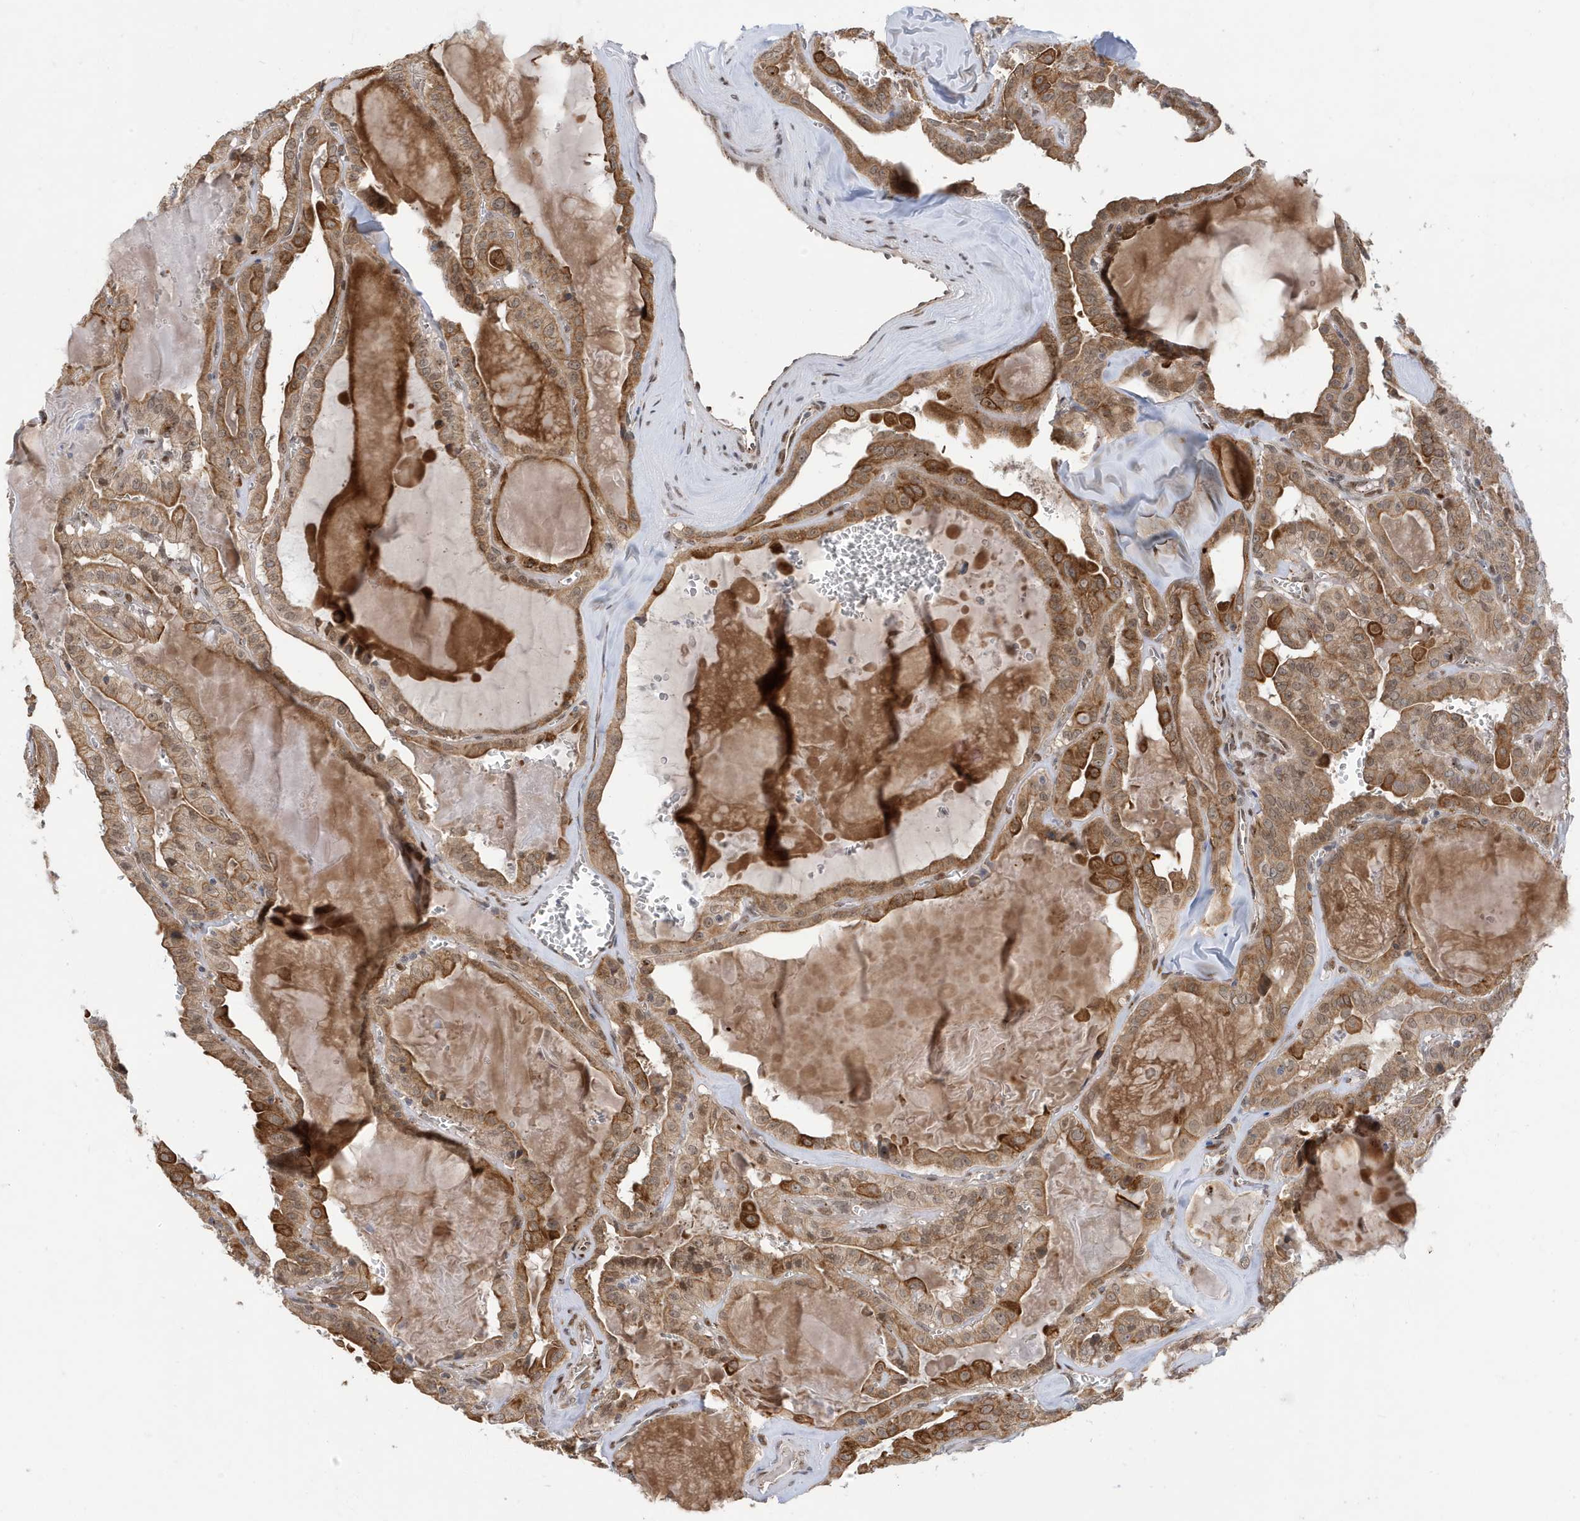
{"staining": {"intensity": "moderate", "quantity": ">75%", "location": "cytoplasmic/membranous,nuclear"}, "tissue": "thyroid cancer", "cell_type": "Tumor cells", "image_type": "cancer", "snomed": [{"axis": "morphology", "description": "Papillary adenocarcinoma, NOS"}, {"axis": "topography", "description": "Thyroid gland"}], "caption": "Immunohistochemistry image of human papillary adenocarcinoma (thyroid) stained for a protein (brown), which demonstrates medium levels of moderate cytoplasmic/membranous and nuclear positivity in about >75% of tumor cells.", "gene": "ZNF507", "patient": {"sex": "male", "age": 52}}